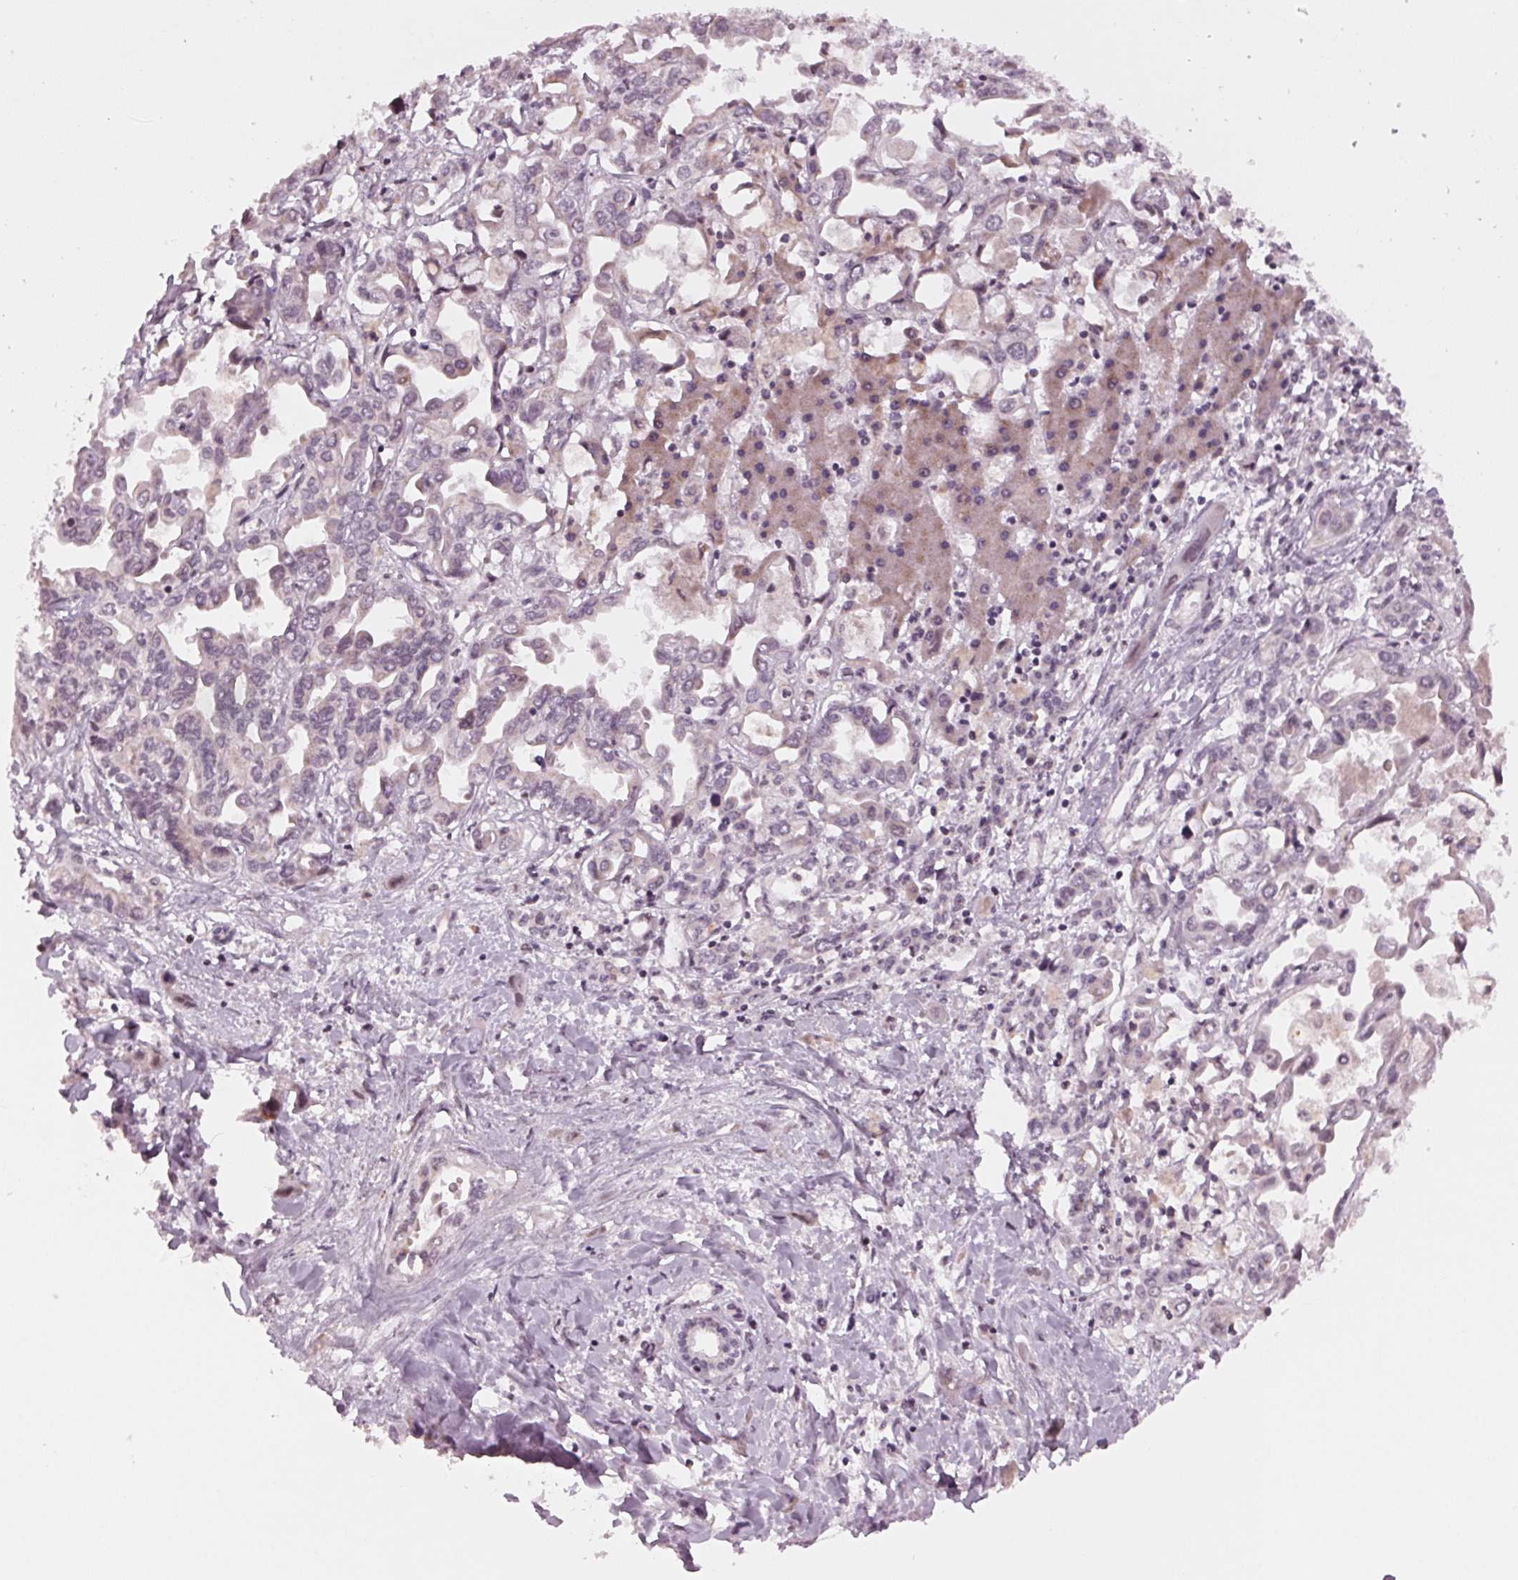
{"staining": {"intensity": "negative", "quantity": "none", "location": "none"}, "tissue": "liver cancer", "cell_type": "Tumor cells", "image_type": "cancer", "snomed": [{"axis": "morphology", "description": "Cholangiocarcinoma"}, {"axis": "topography", "description": "Liver"}], "caption": "DAB immunohistochemical staining of liver cancer (cholangiocarcinoma) shows no significant expression in tumor cells.", "gene": "STAT3", "patient": {"sex": "female", "age": 64}}